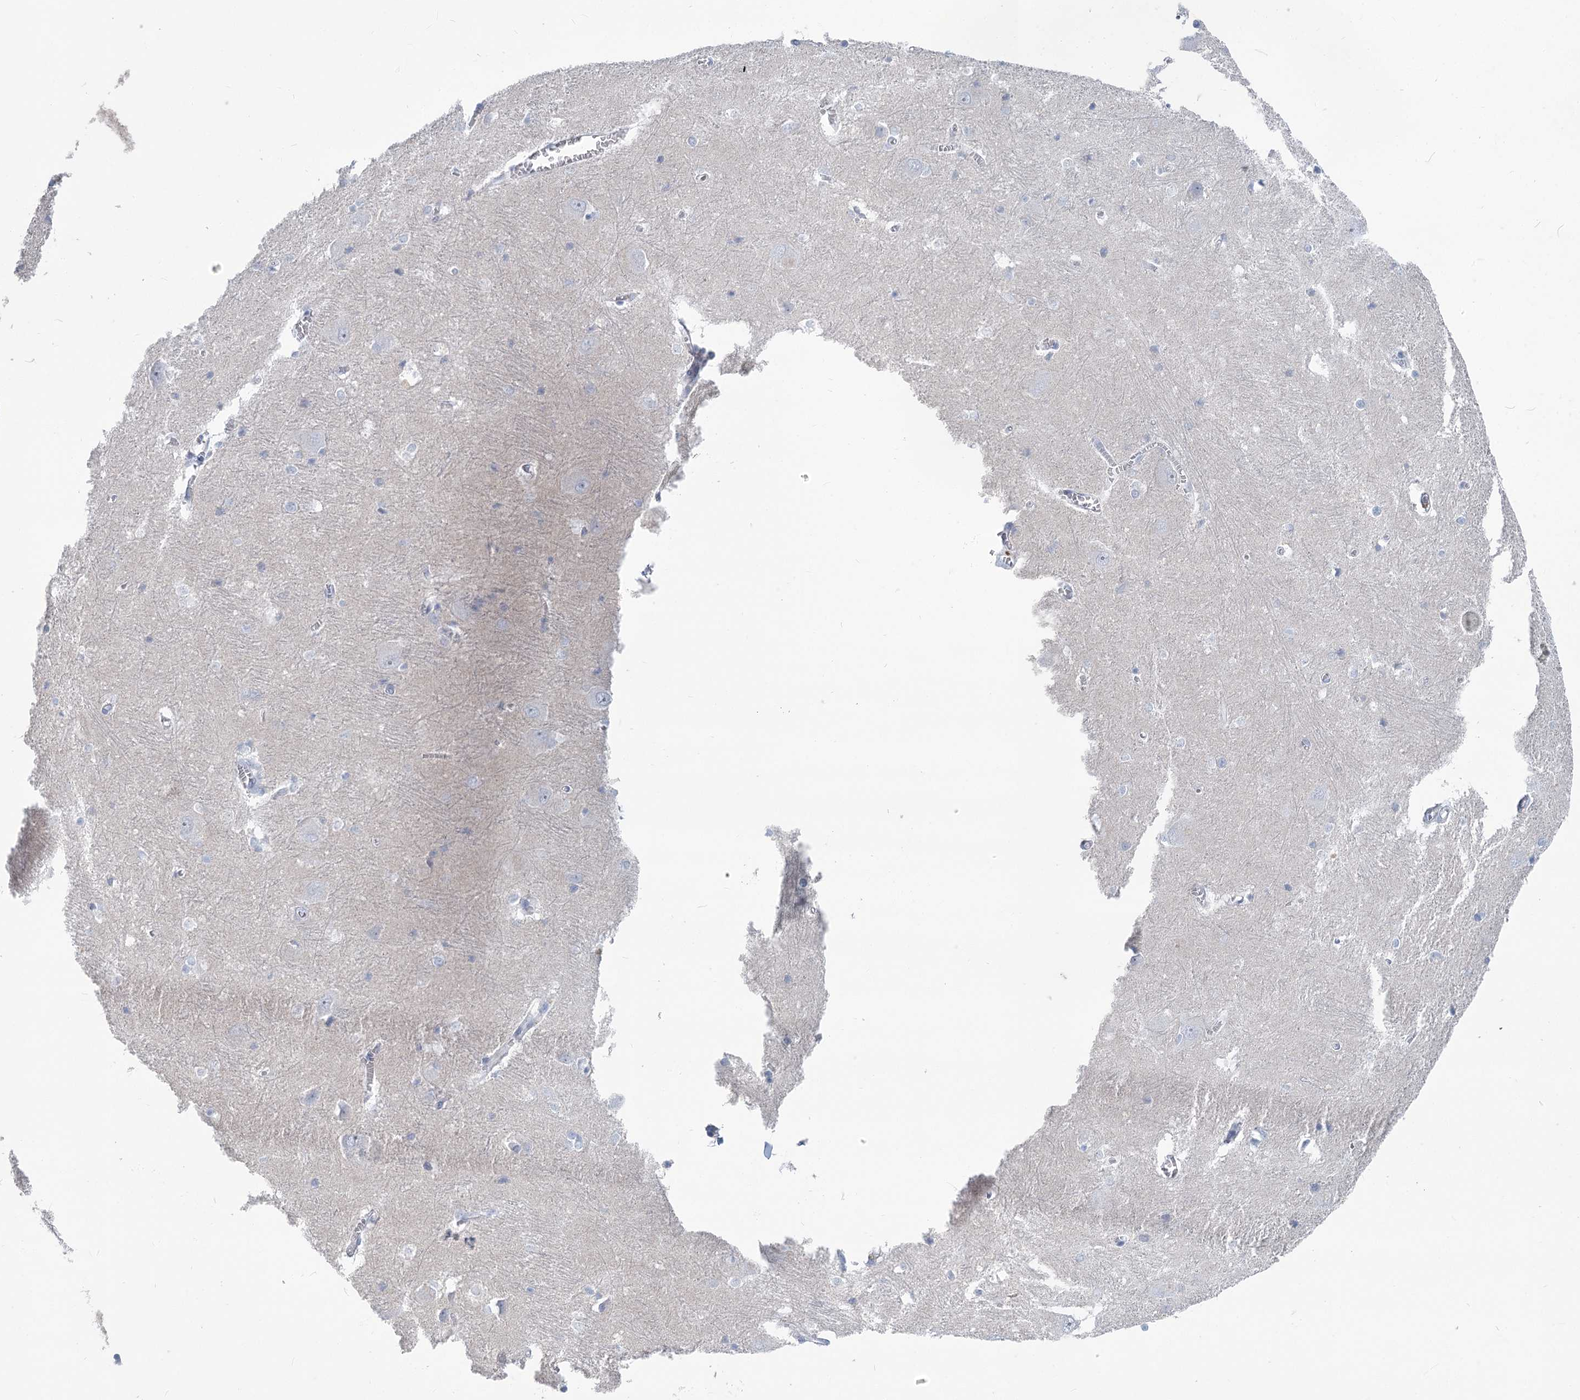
{"staining": {"intensity": "negative", "quantity": "none", "location": "none"}, "tissue": "caudate", "cell_type": "Glial cells", "image_type": "normal", "snomed": [{"axis": "morphology", "description": "Normal tissue, NOS"}, {"axis": "topography", "description": "Lateral ventricle wall"}], "caption": "Immunohistochemical staining of unremarkable caudate exhibits no significant positivity in glial cells. The staining is performed using DAB brown chromogen with nuclei counter-stained in using hematoxylin.", "gene": "WDR74", "patient": {"sex": "male", "age": 37}}